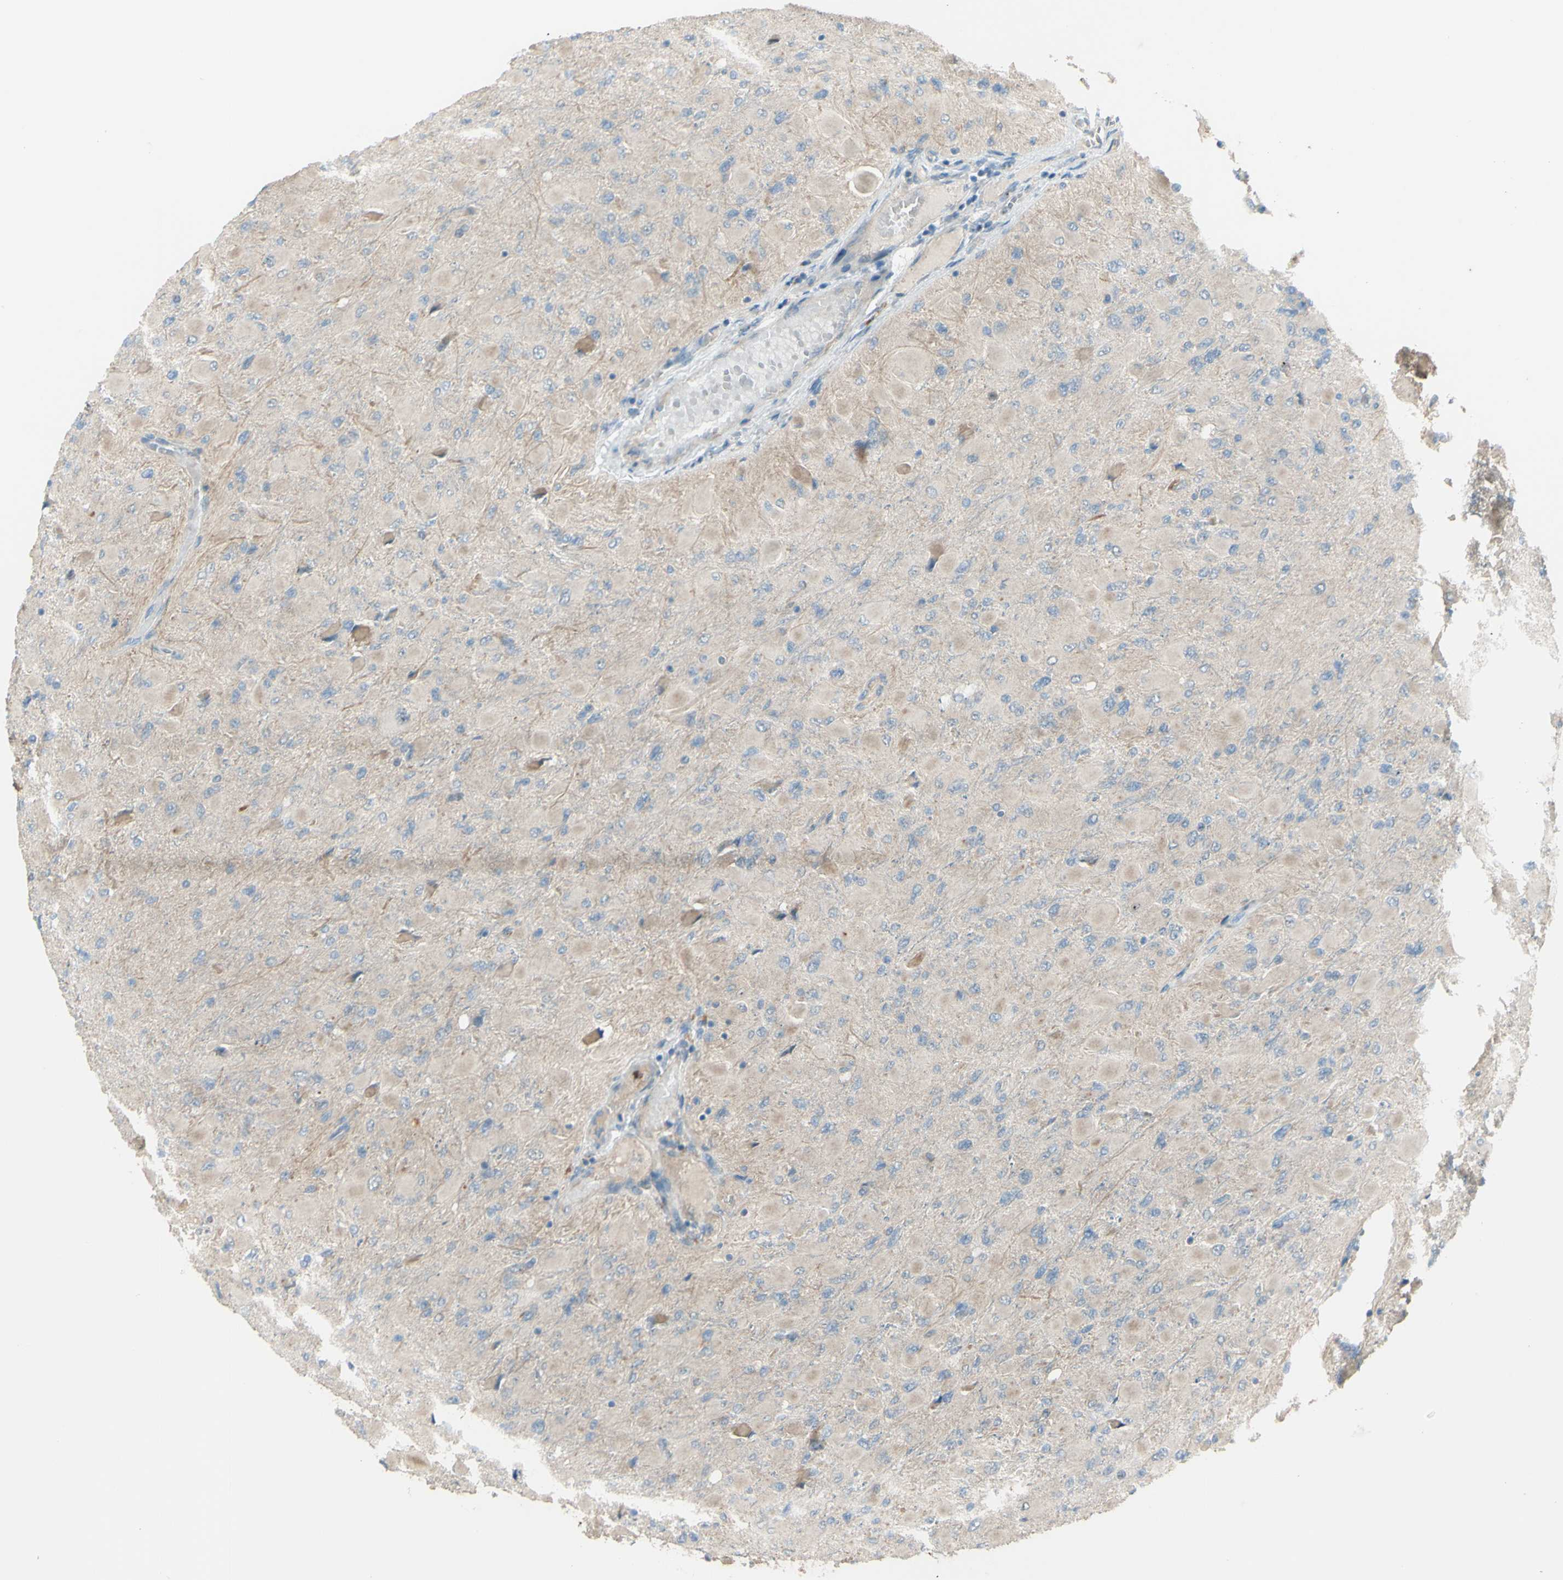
{"staining": {"intensity": "weak", "quantity": "25%-75%", "location": "cytoplasmic/membranous"}, "tissue": "glioma", "cell_type": "Tumor cells", "image_type": "cancer", "snomed": [{"axis": "morphology", "description": "Glioma, malignant, High grade"}, {"axis": "topography", "description": "Cerebral cortex"}], "caption": "Glioma stained with a brown dye reveals weak cytoplasmic/membranous positive positivity in about 25%-75% of tumor cells.", "gene": "LMTK2", "patient": {"sex": "female", "age": 36}}